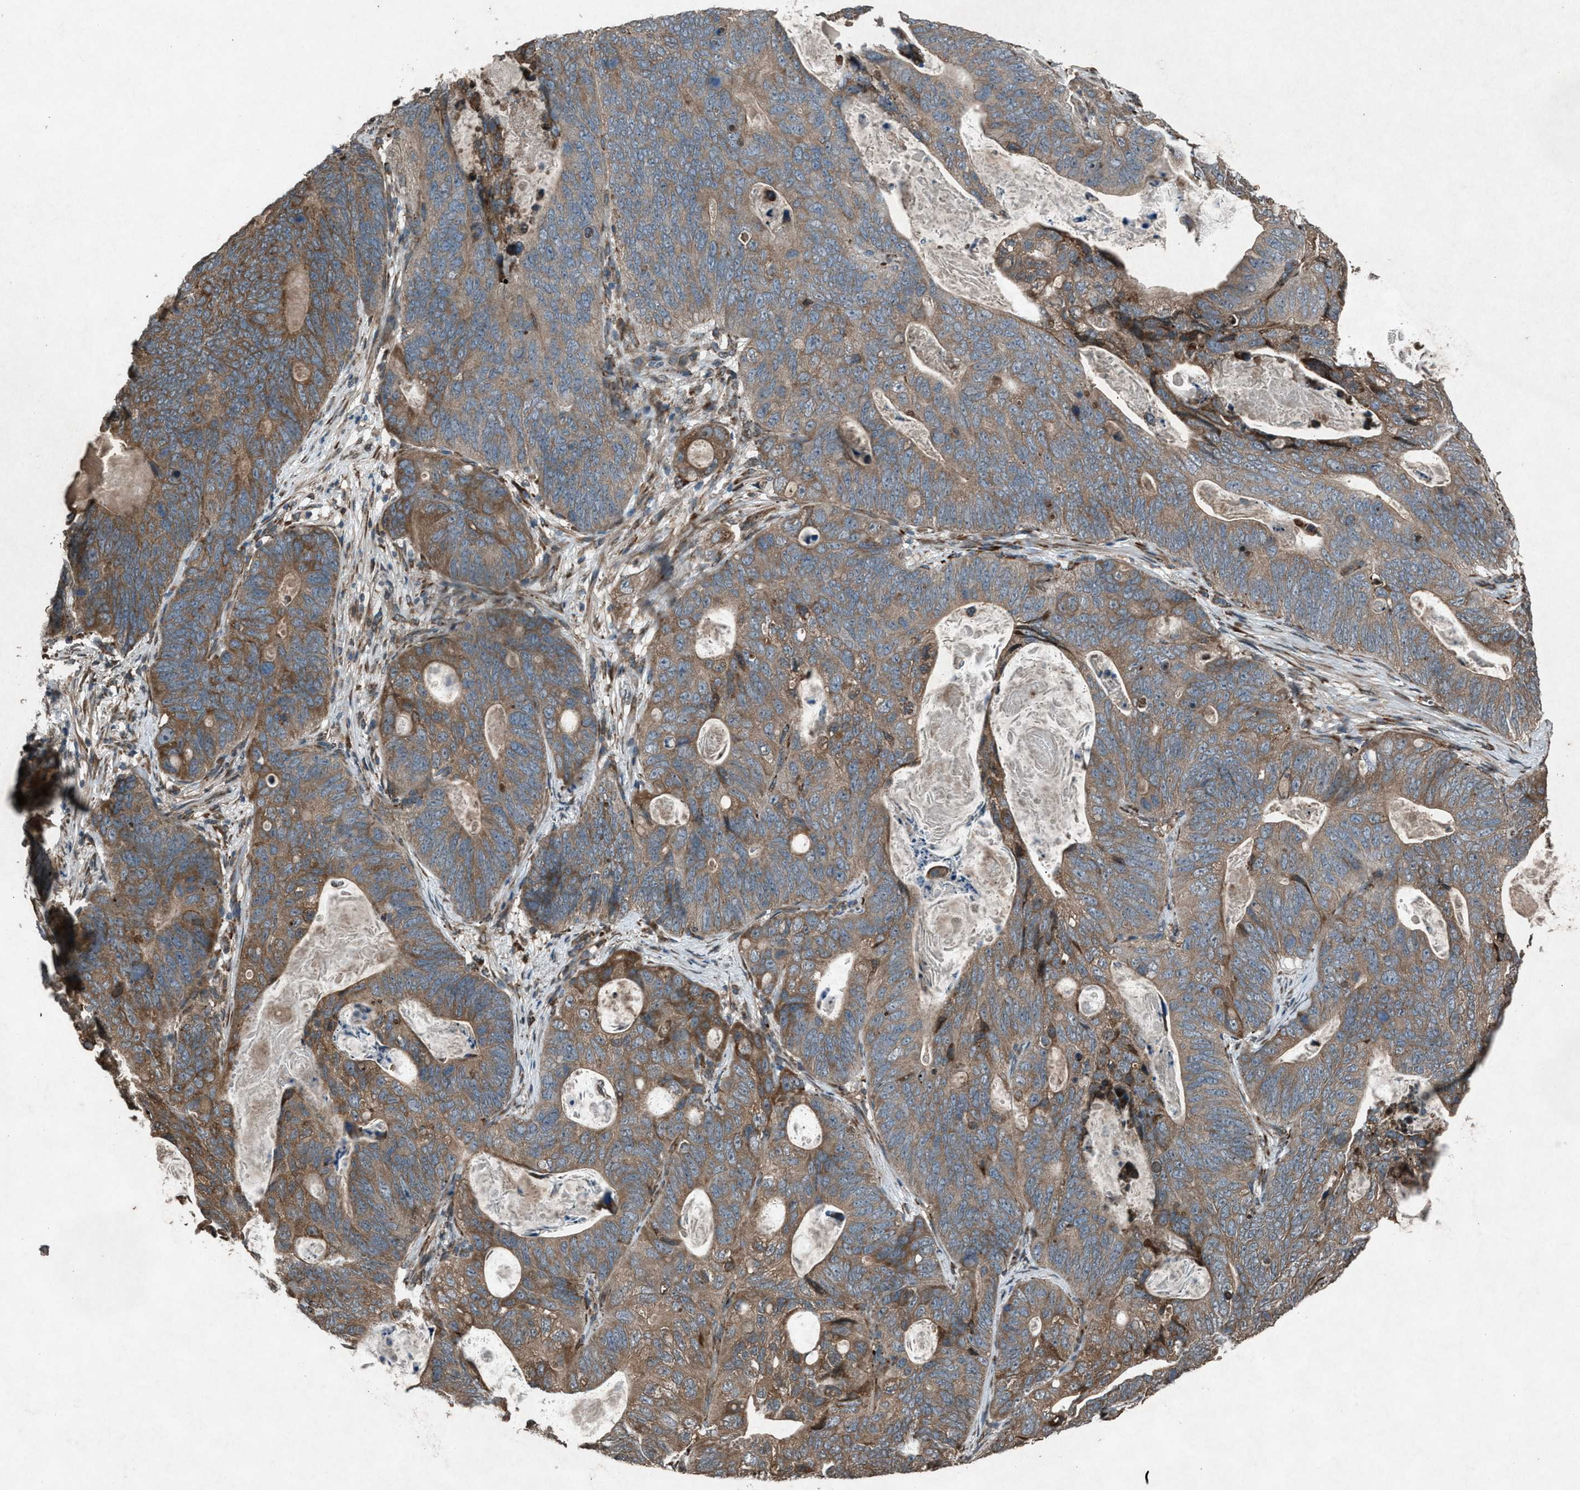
{"staining": {"intensity": "moderate", "quantity": ">75%", "location": "cytoplasmic/membranous"}, "tissue": "stomach cancer", "cell_type": "Tumor cells", "image_type": "cancer", "snomed": [{"axis": "morphology", "description": "Normal tissue, NOS"}, {"axis": "morphology", "description": "Adenocarcinoma, NOS"}, {"axis": "topography", "description": "Stomach"}], "caption": "Moderate cytoplasmic/membranous expression for a protein is present in approximately >75% of tumor cells of stomach adenocarcinoma using IHC.", "gene": "CALR", "patient": {"sex": "female", "age": 89}}